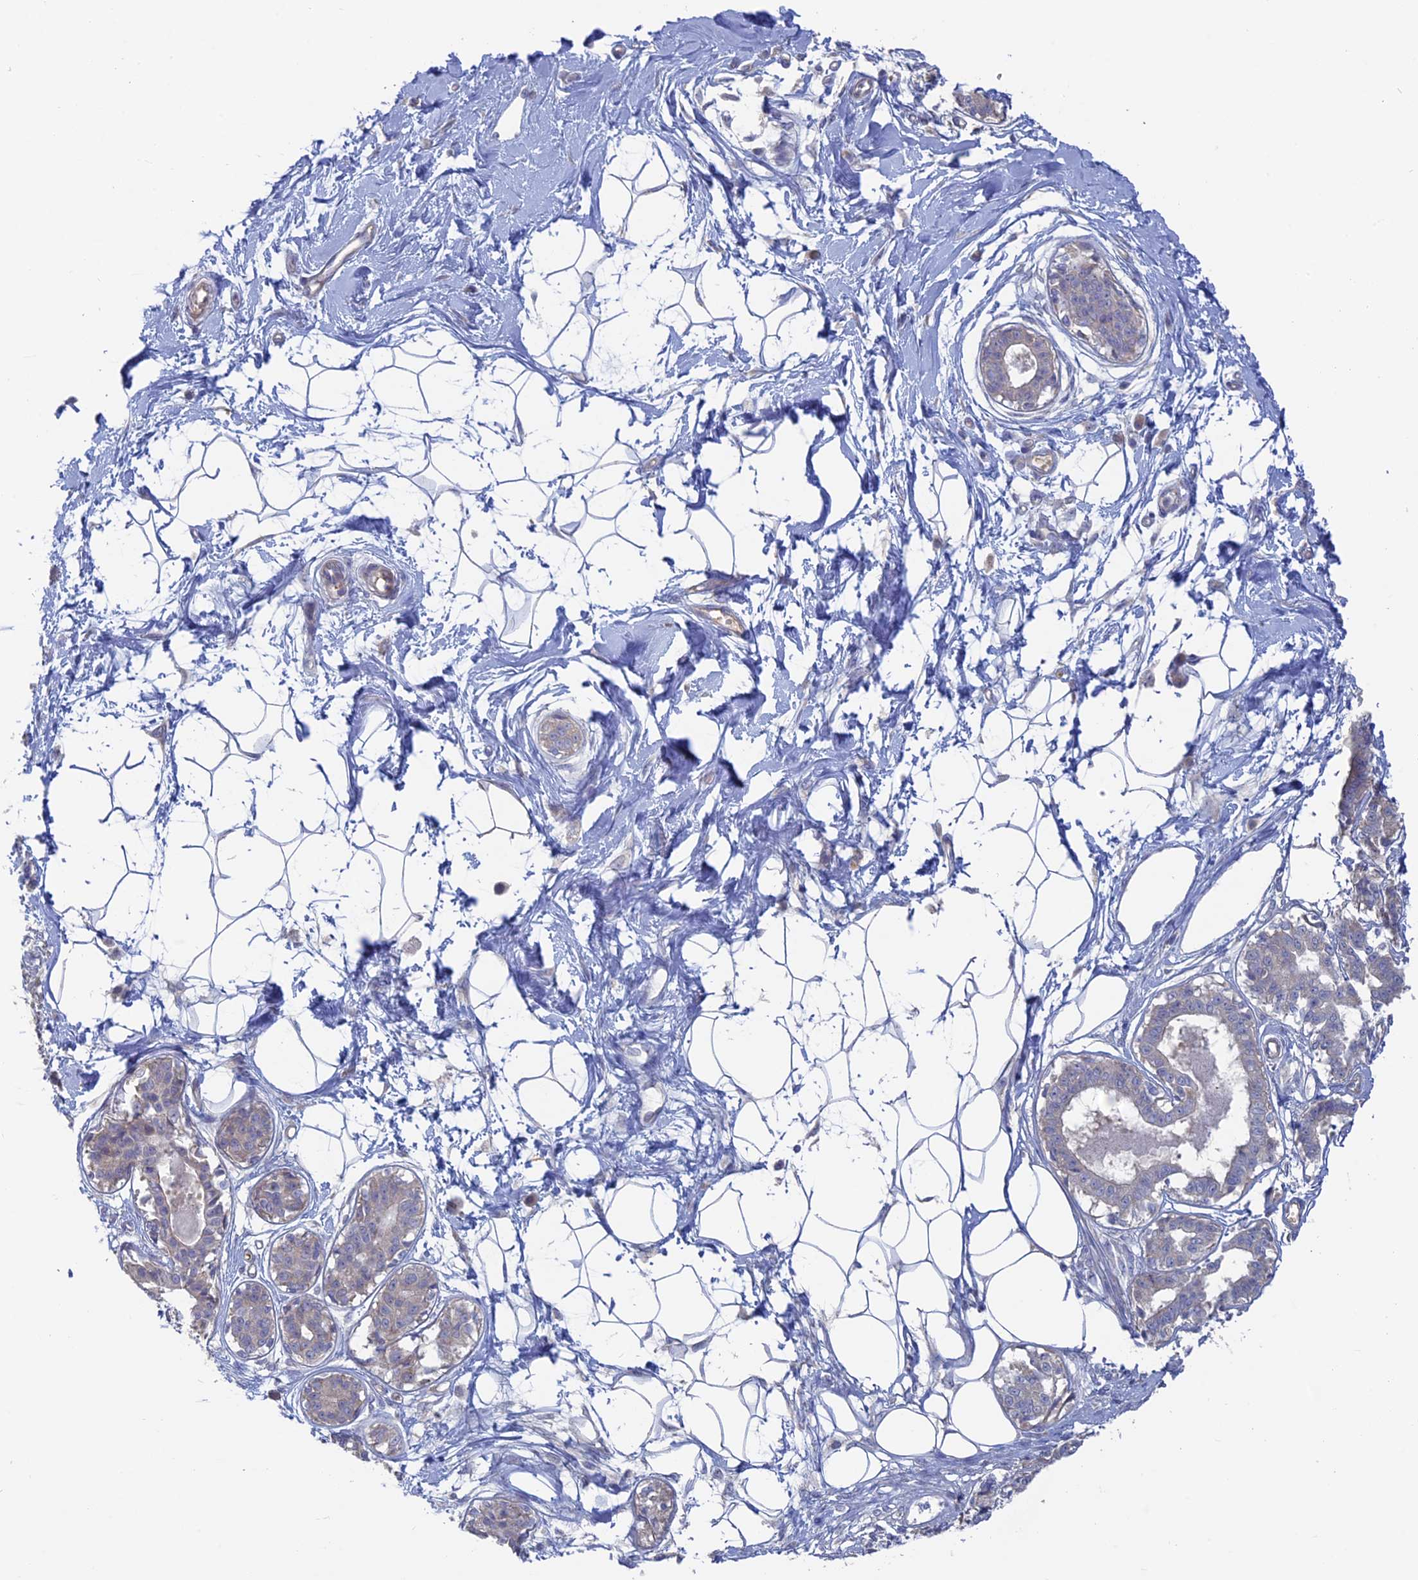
{"staining": {"intensity": "negative", "quantity": "none", "location": "none"}, "tissue": "breast", "cell_type": "Adipocytes", "image_type": "normal", "snomed": [{"axis": "morphology", "description": "Normal tissue, NOS"}, {"axis": "topography", "description": "Breast"}], "caption": "This is an IHC photomicrograph of unremarkable human breast. There is no expression in adipocytes.", "gene": "TBC1D30", "patient": {"sex": "female", "age": 45}}